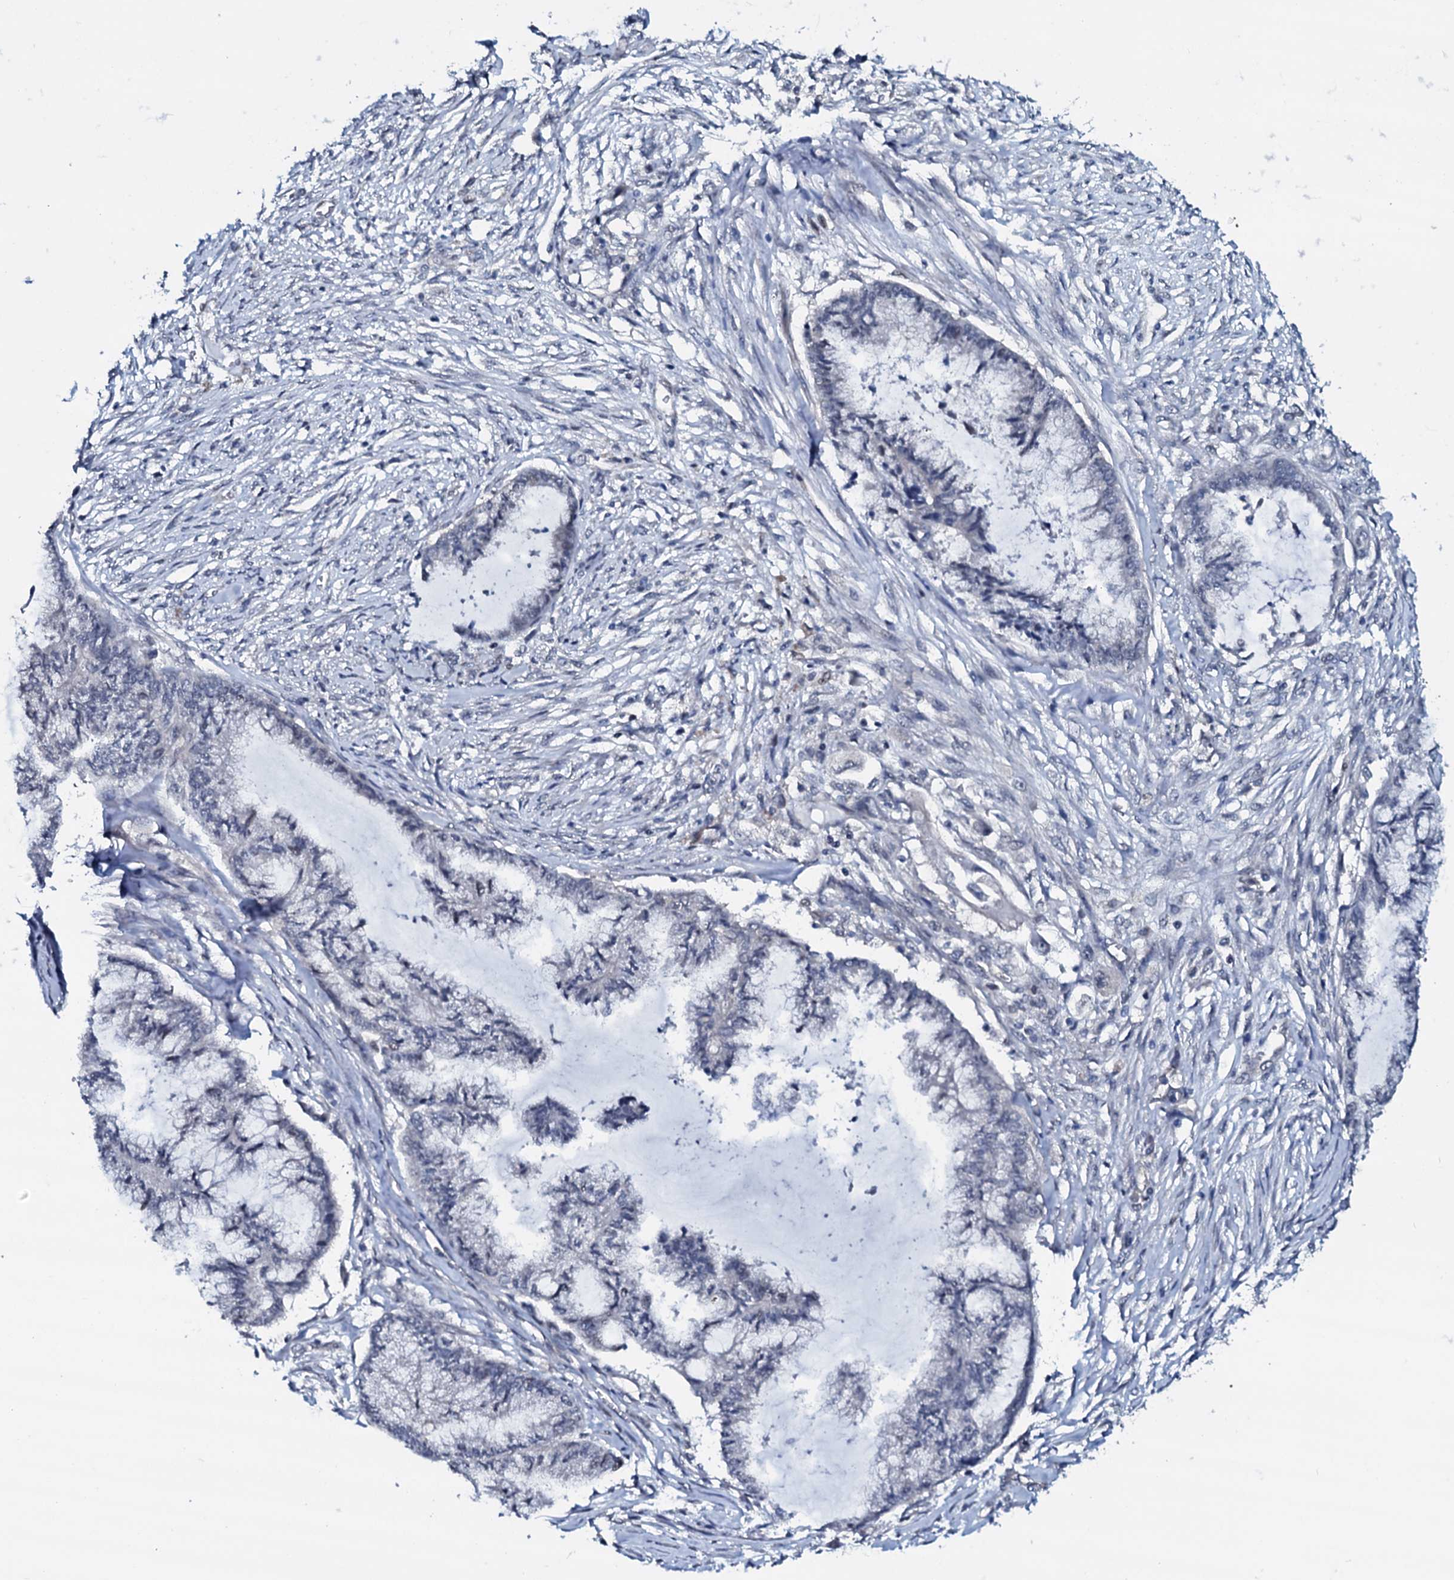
{"staining": {"intensity": "negative", "quantity": "none", "location": "none"}, "tissue": "endometrial cancer", "cell_type": "Tumor cells", "image_type": "cancer", "snomed": [{"axis": "morphology", "description": "Adenocarcinoma, NOS"}, {"axis": "topography", "description": "Endometrium"}], "caption": "High power microscopy histopathology image of an immunohistochemistry (IHC) image of endometrial adenocarcinoma, revealing no significant staining in tumor cells.", "gene": "OGFOD2", "patient": {"sex": "female", "age": 86}}